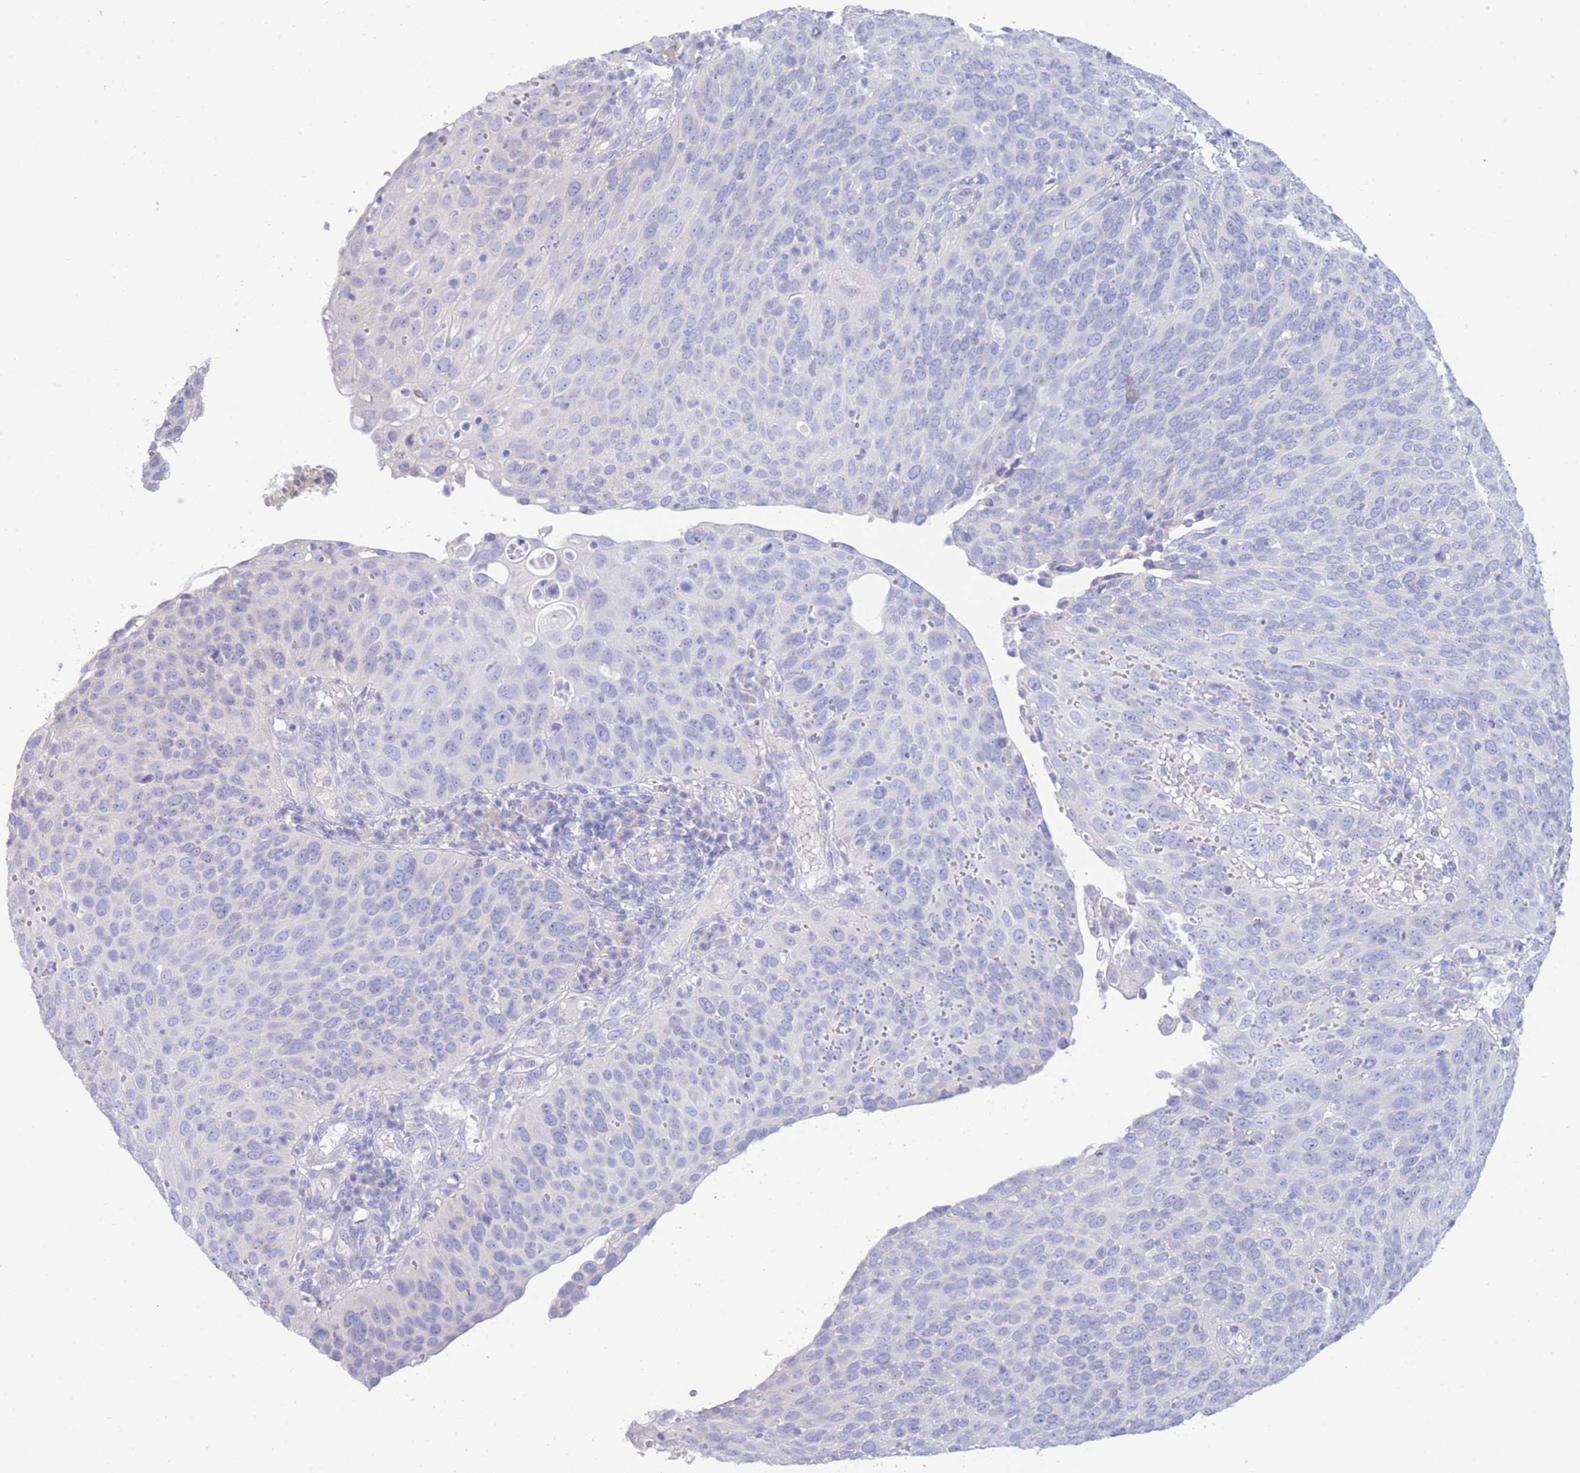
{"staining": {"intensity": "negative", "quantity": "none", "location": "none"}, "tissue": "cervical cancer", "cell_type": "Tumor cells", "image_type": "cancer", "snomed": [{"axis": "morphology", "description": "Squamous cell carcinoma, NOS"}, {"axis": "topography", "description": "Cervix"}], "caption": "A high-resolution photomicrograph shows immunohistochemistry staining of cervical cancer, which exhibits no significant positivity in tumor cells. The staining is performed using DAB (3,3'-diaminobenzidine) brown chromogen with nuclei counter-stained in using hematoxylin.", "gene": "LRRC37A", "patient": {"sex": "female", "age": 36}}